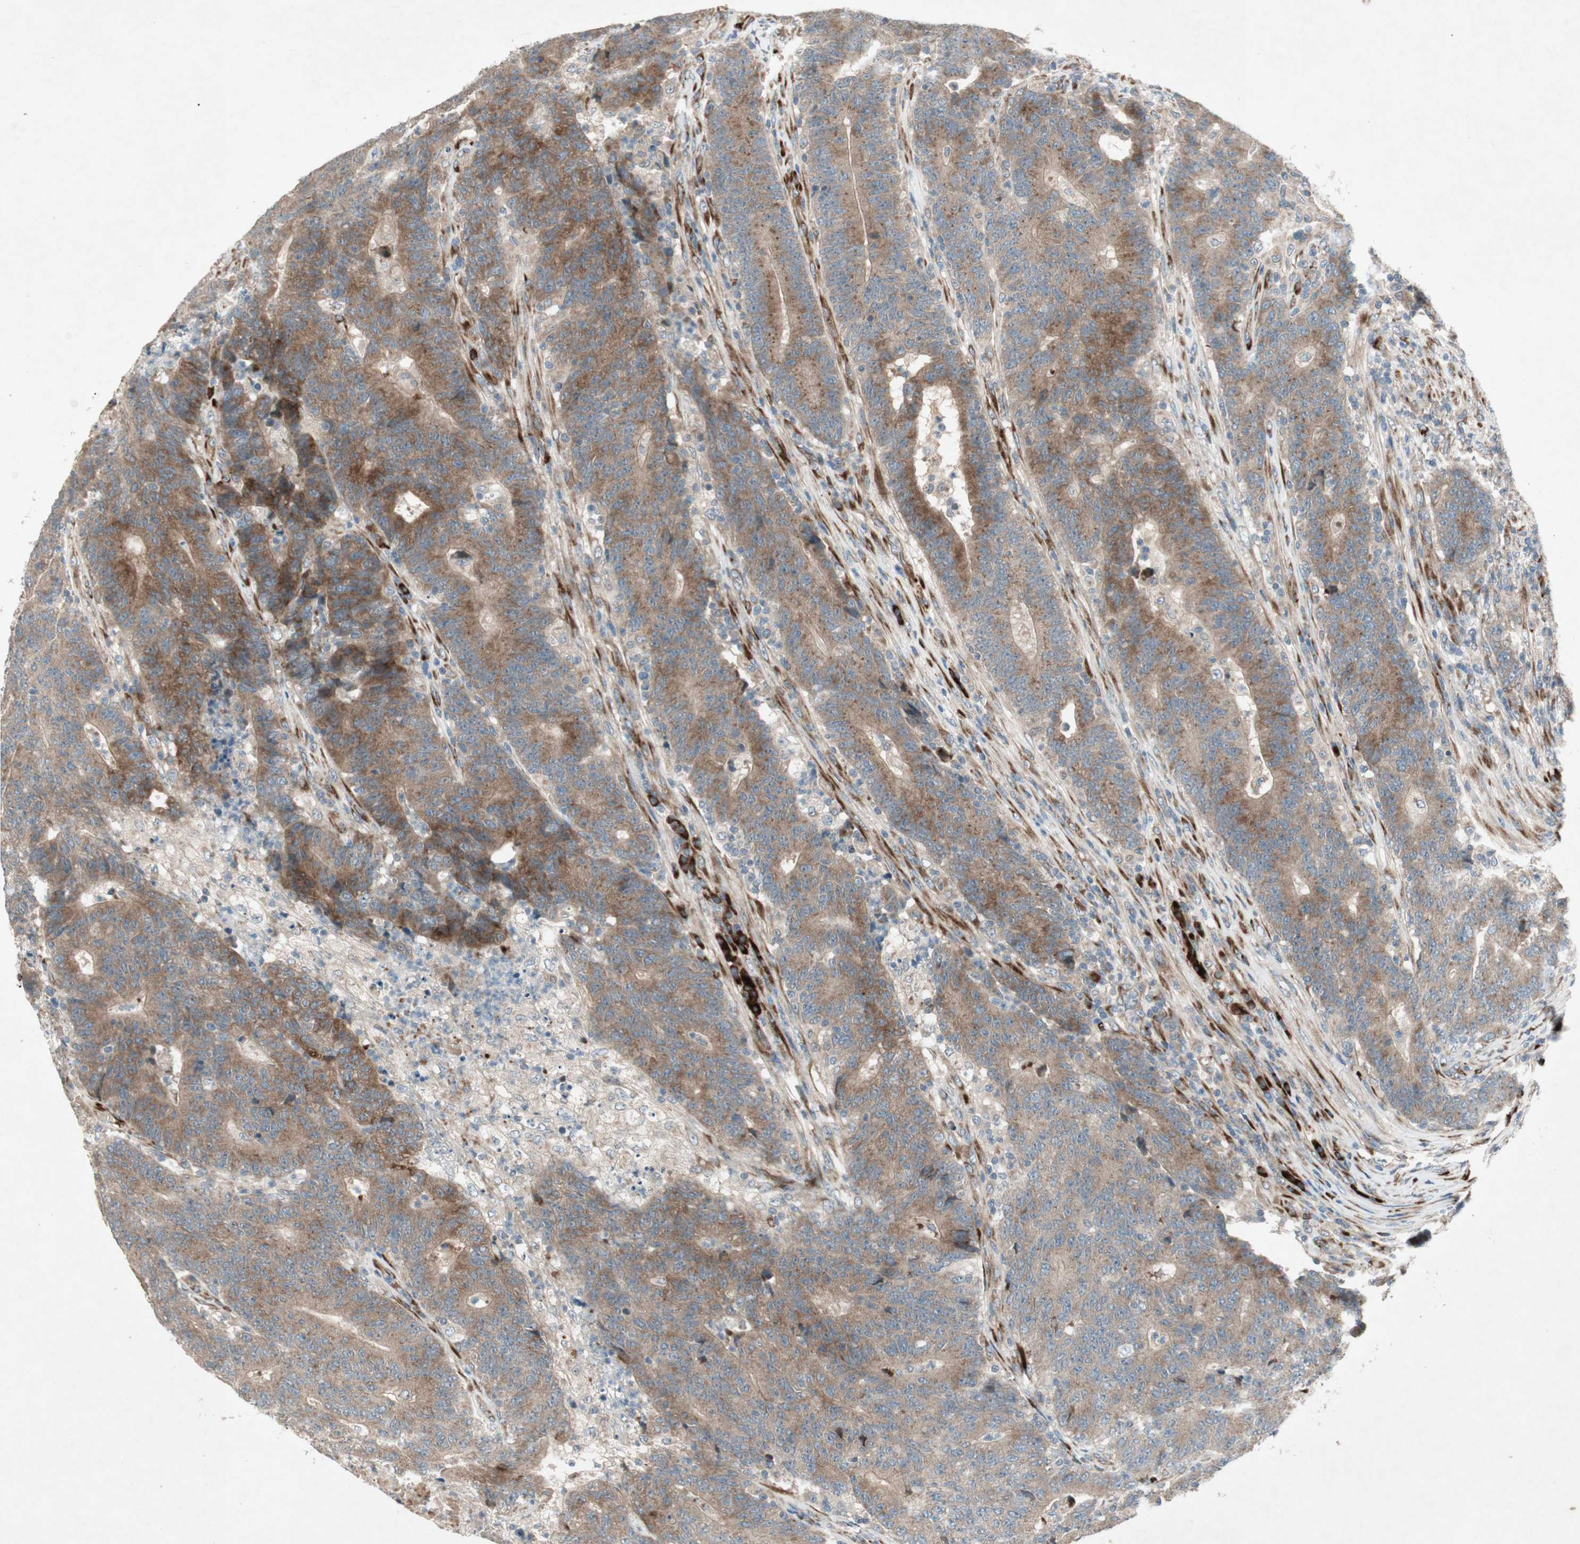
{"staining": {"intensity": "moderate", "quantity": ">75%", "location": "cytoplasmic/membranous"}, "tissue": "colorectal cancer", "cell_type": "Tumor cells", "image_type": "cancer", "snomed": [{"axis": "morphology", "description": "Normal tissue, NOS"}, {"axis": "morphology", "description": "Adenocarcinoma, NOS"}, {"axis": "topography", "description": "Colon"}], "caption": "The immunohistochemical stain labels moderate cytoplasmic/membranous positivity in tumor cells of adenocarcinoma (colorectal) tissue.", "gene": "APOO", "patient": {"sex": "female", "age": 75}}